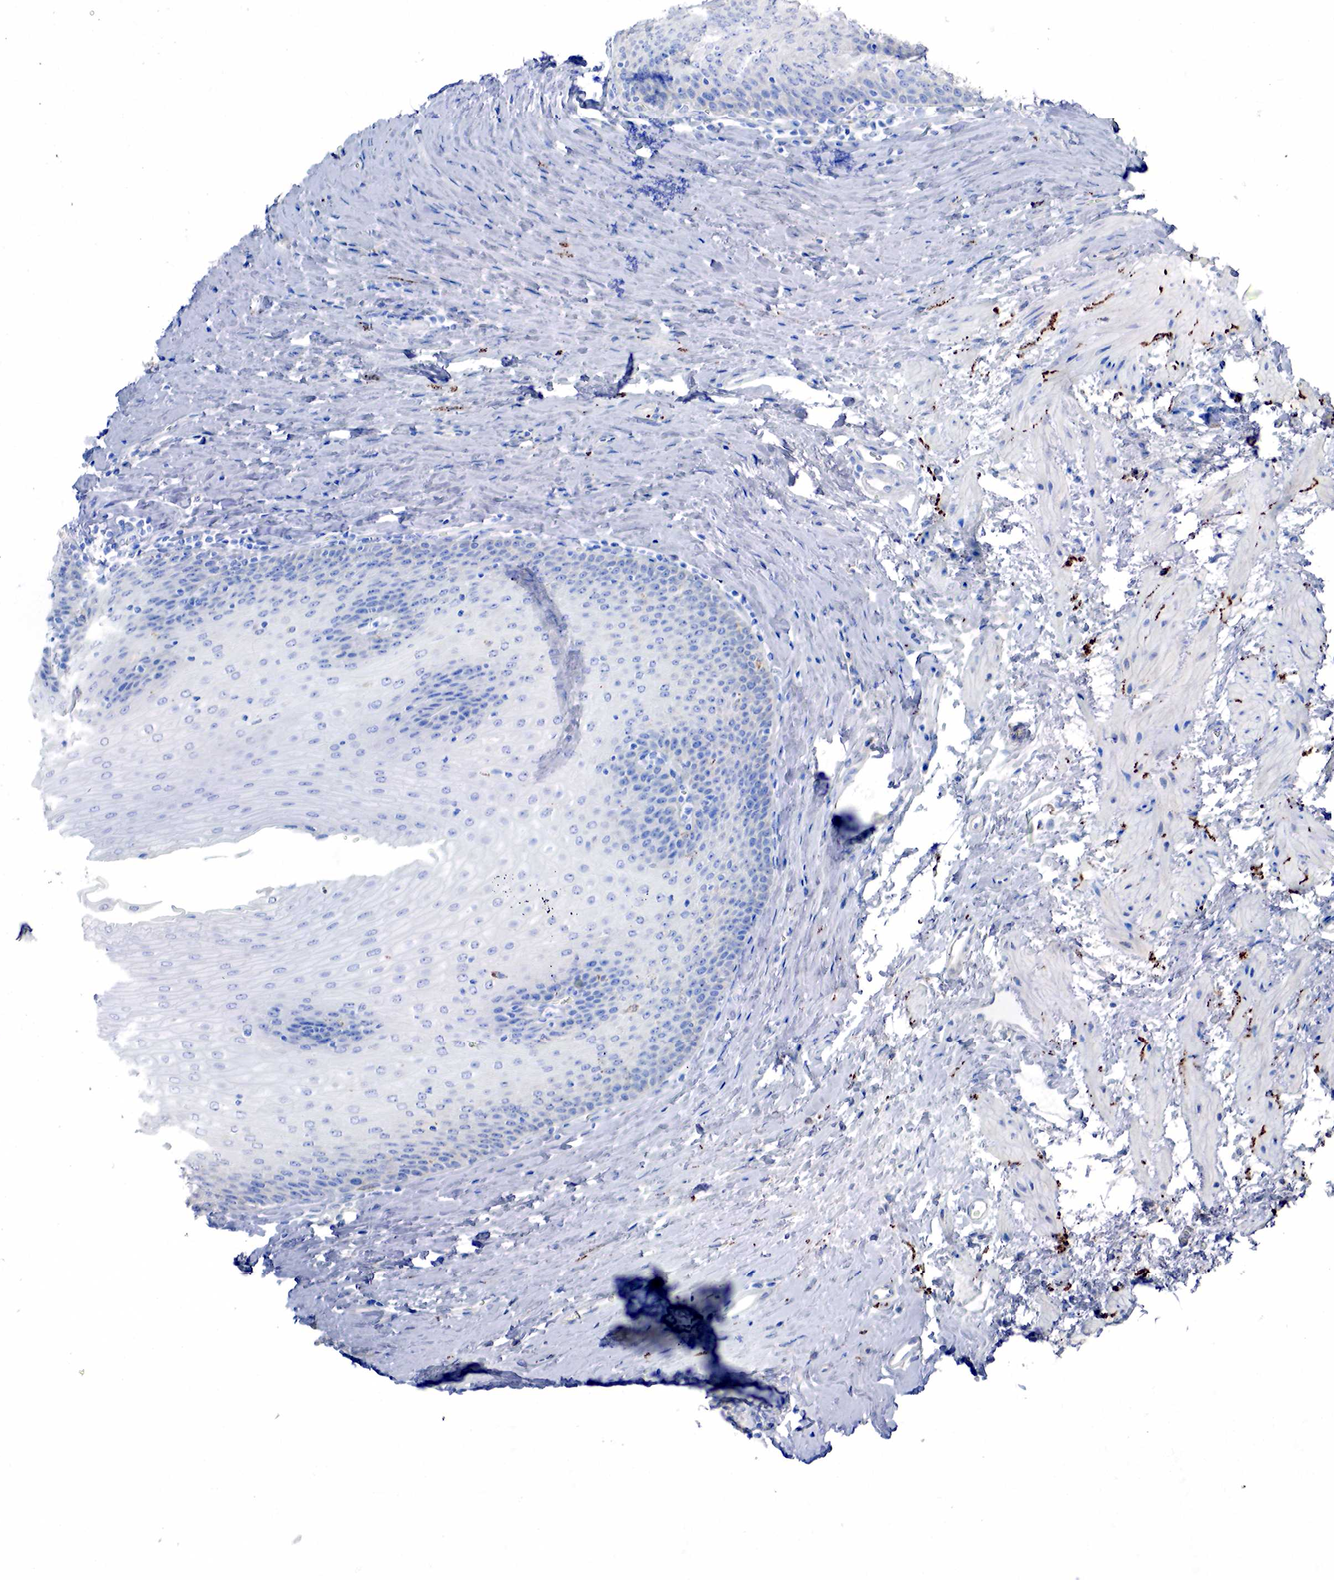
{"staining": {"intensity": "negative", "quantity": "none", "location": "none"}, "tissue": "esophagus", "cell_type": "Squamous epithelial cells", "image_type": "normal", "snomed": [{"axis": "morphology", "description": "Normal tissue, NOS"}, {"axis": "topography", "description": "Esophagus"}], "caption": "IHC image of benign esophagus: esophagus stained with DAB (3,3'-diaminobenzidine) shows no significant protein expression in squamous epithelial cells.", "gene": "SYP", "patient": {"sex": "female", "age": 61}}